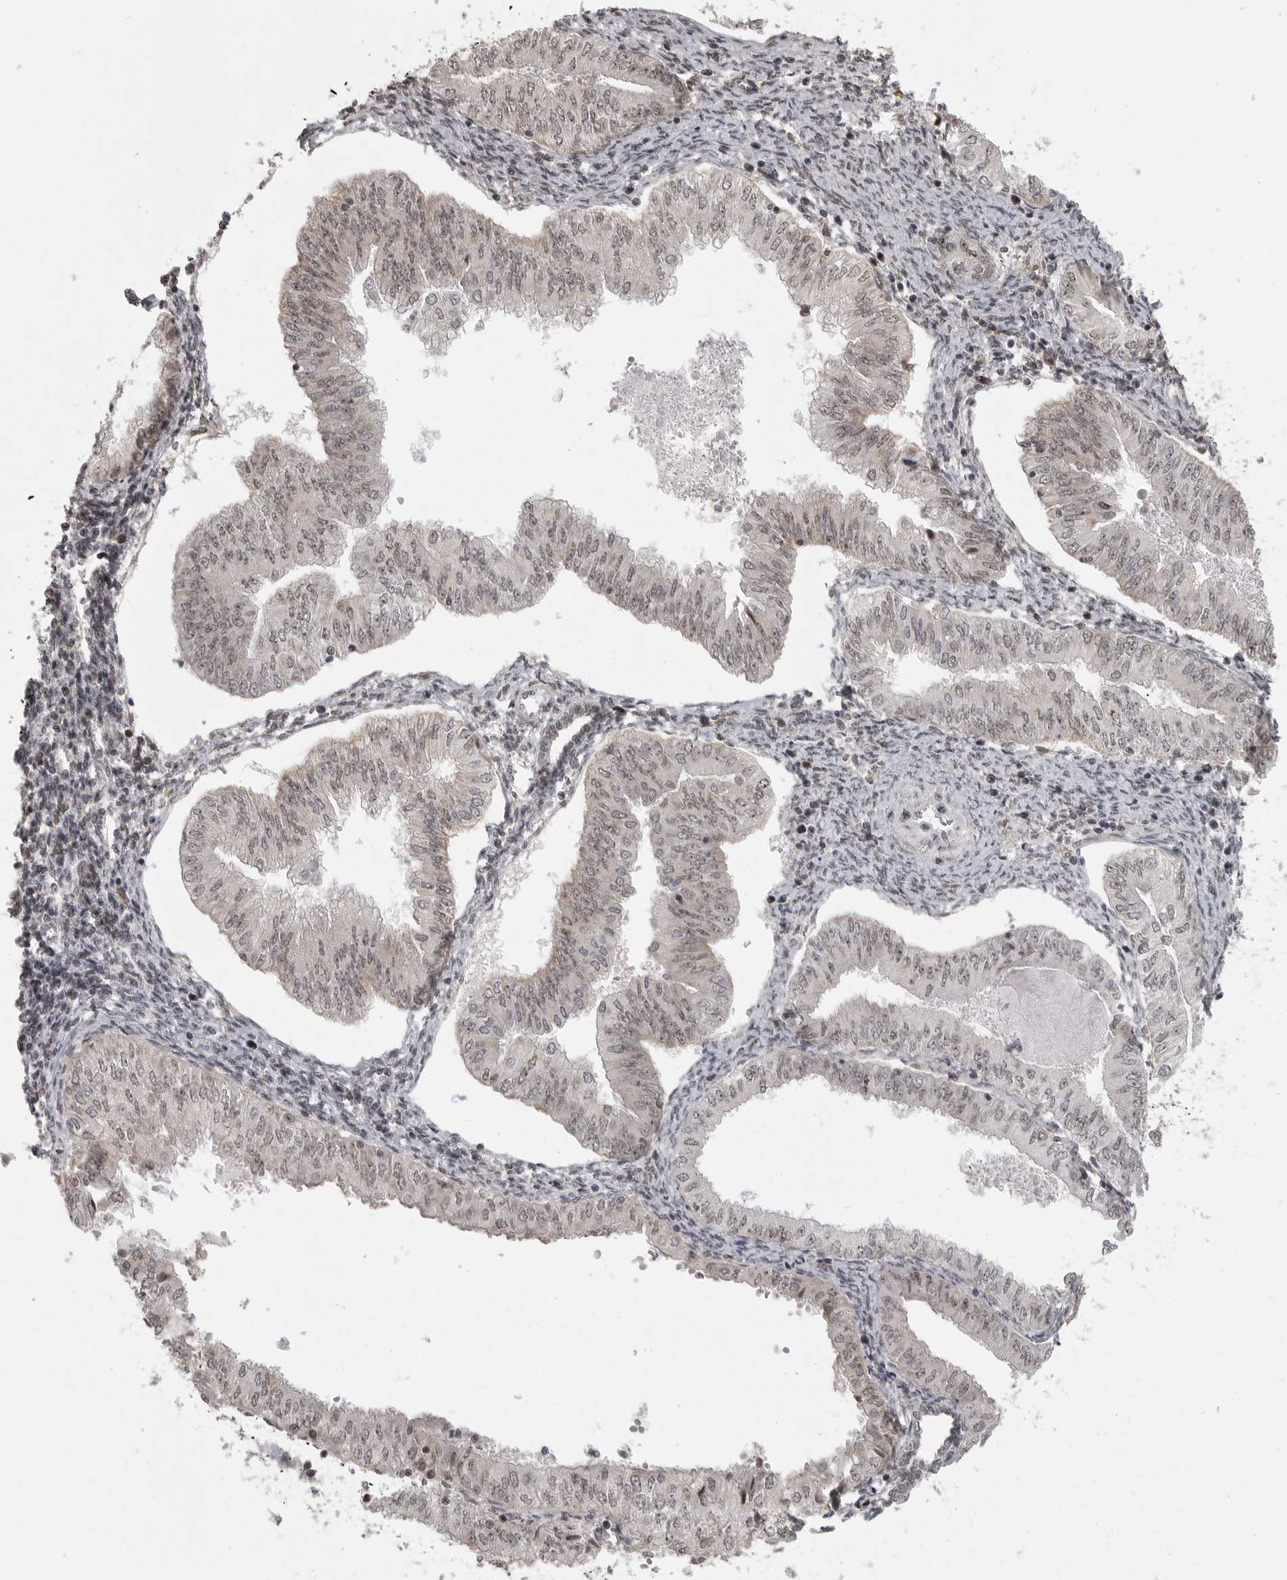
{"staining": {"intensity": "negative", "quantity": "none", "location": "none"}, "tissue": "endometrial cancer", "cell_type": "Tumor cells", "image_type": "cancer", "snomed": [{"axis": "morphology", "description": "Normal tissue, NOS"}, {"axis": "morphology", "description": "Adenocarcinoma, NOS"}, {"axis": "topography", "description": "Endometrium"}], "caption": "The photomicrograph exhibits no staining of tumor cells in endometrial cancer (adenocarcinoma). (Stains: DAB (3,3'-diaminobenzidine) IHC with hematoxylin counter stain, Microscopy: brightfield microscopy at high magnification).", "gene": "ISG20L2", "patient": {"sex": "female", "age": 53}}